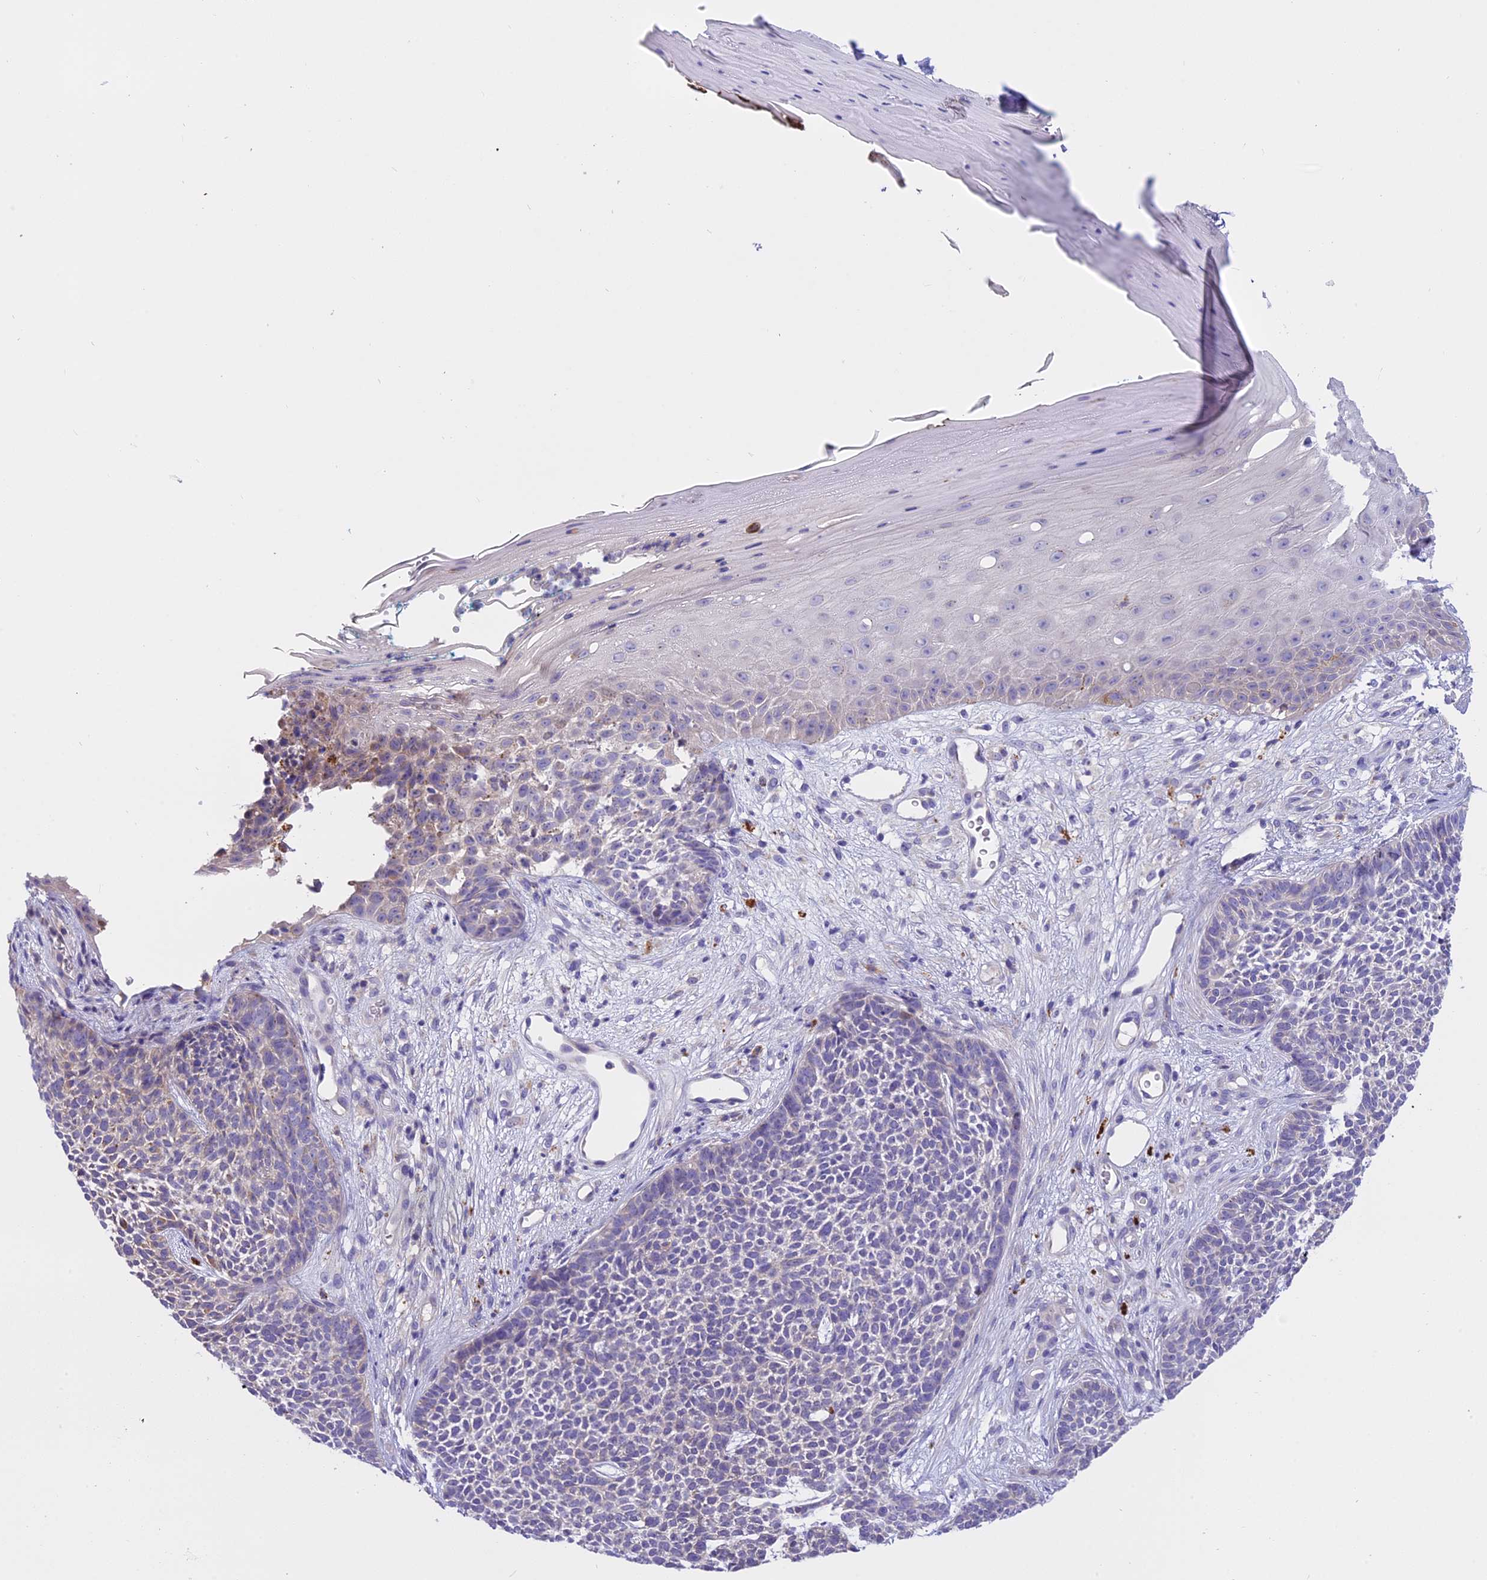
{"staining": {"intensity": "weak", "quantity": "<25%", "location": "cytoplasmic/membranous"}, "tissue": "skin cancer", "cell_type": "Tumor cells", "image_type": "cancer", "snomed": [{"axis": "morphology", "description": "Basal cell carcinoma"}, {"axis": "topography", "description": "Skin"}], "caption": "This is an immunohistochemistry (IHC) micrograph of skin cancer (basal cell carcinoma). There is no staining in tumor cells.", "gene": "LYPD6", "patient": {"sex": "female", "age": 84}}